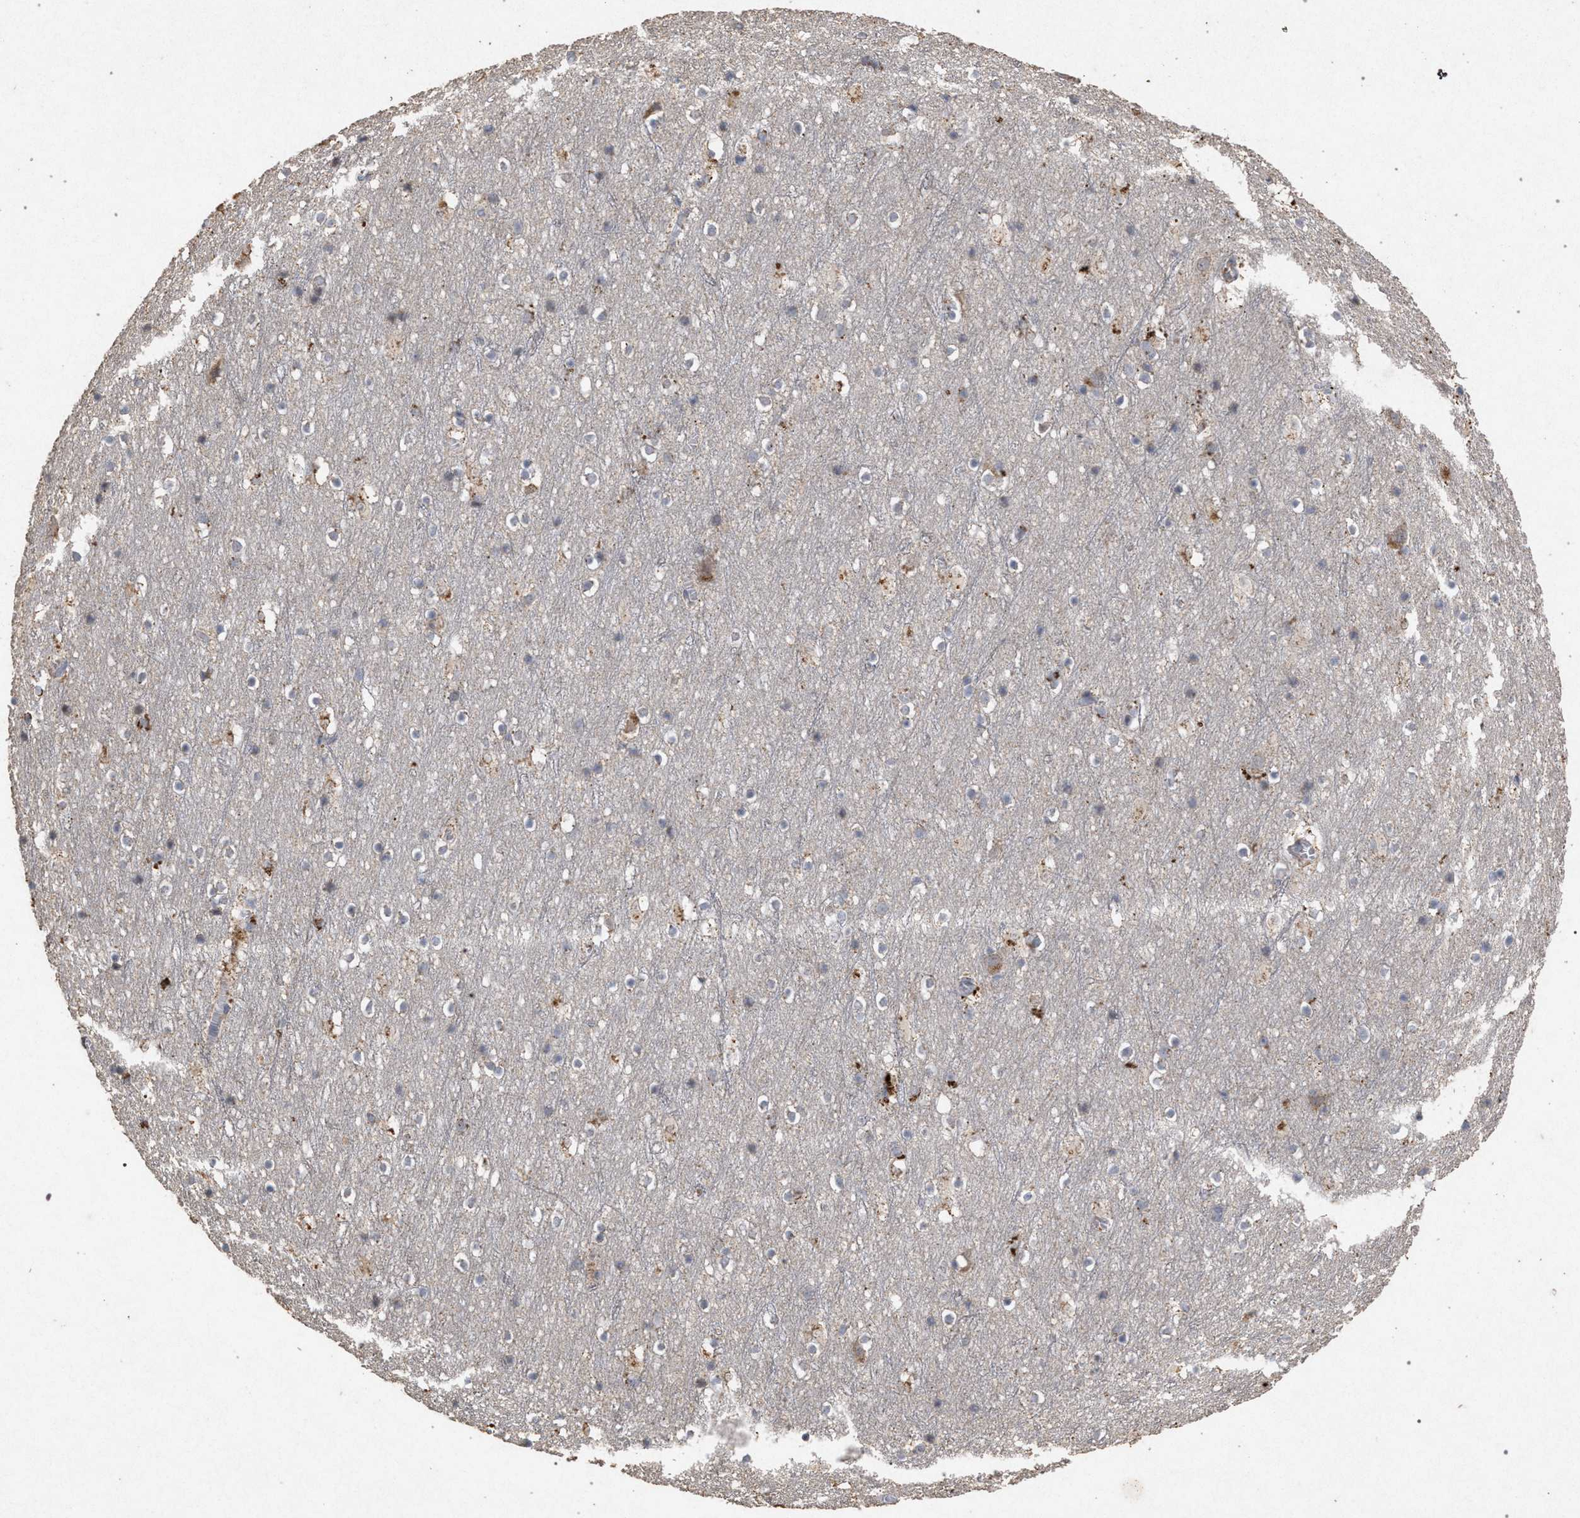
{"staining": {"intensity": "negative", "quantity": "none", "location": "none"}, "tissue": "cerebral cortex", "cell_type": "Endothelial cells", "image_type": "normal", "snomed": [{"axis": "morphology", "description": "Normal tissue, NOS"}, {"axis": "topography", "description": "Cerebral cortex"}], "caption": "Endothelial cells show no significant protein staining in normal cerebral cortex. (Immunohistochemistry (ihc), brightfield microscopy, high magnification).", "gene": "PKD2L1", "patient": {"sex": "male", "age": 45}}